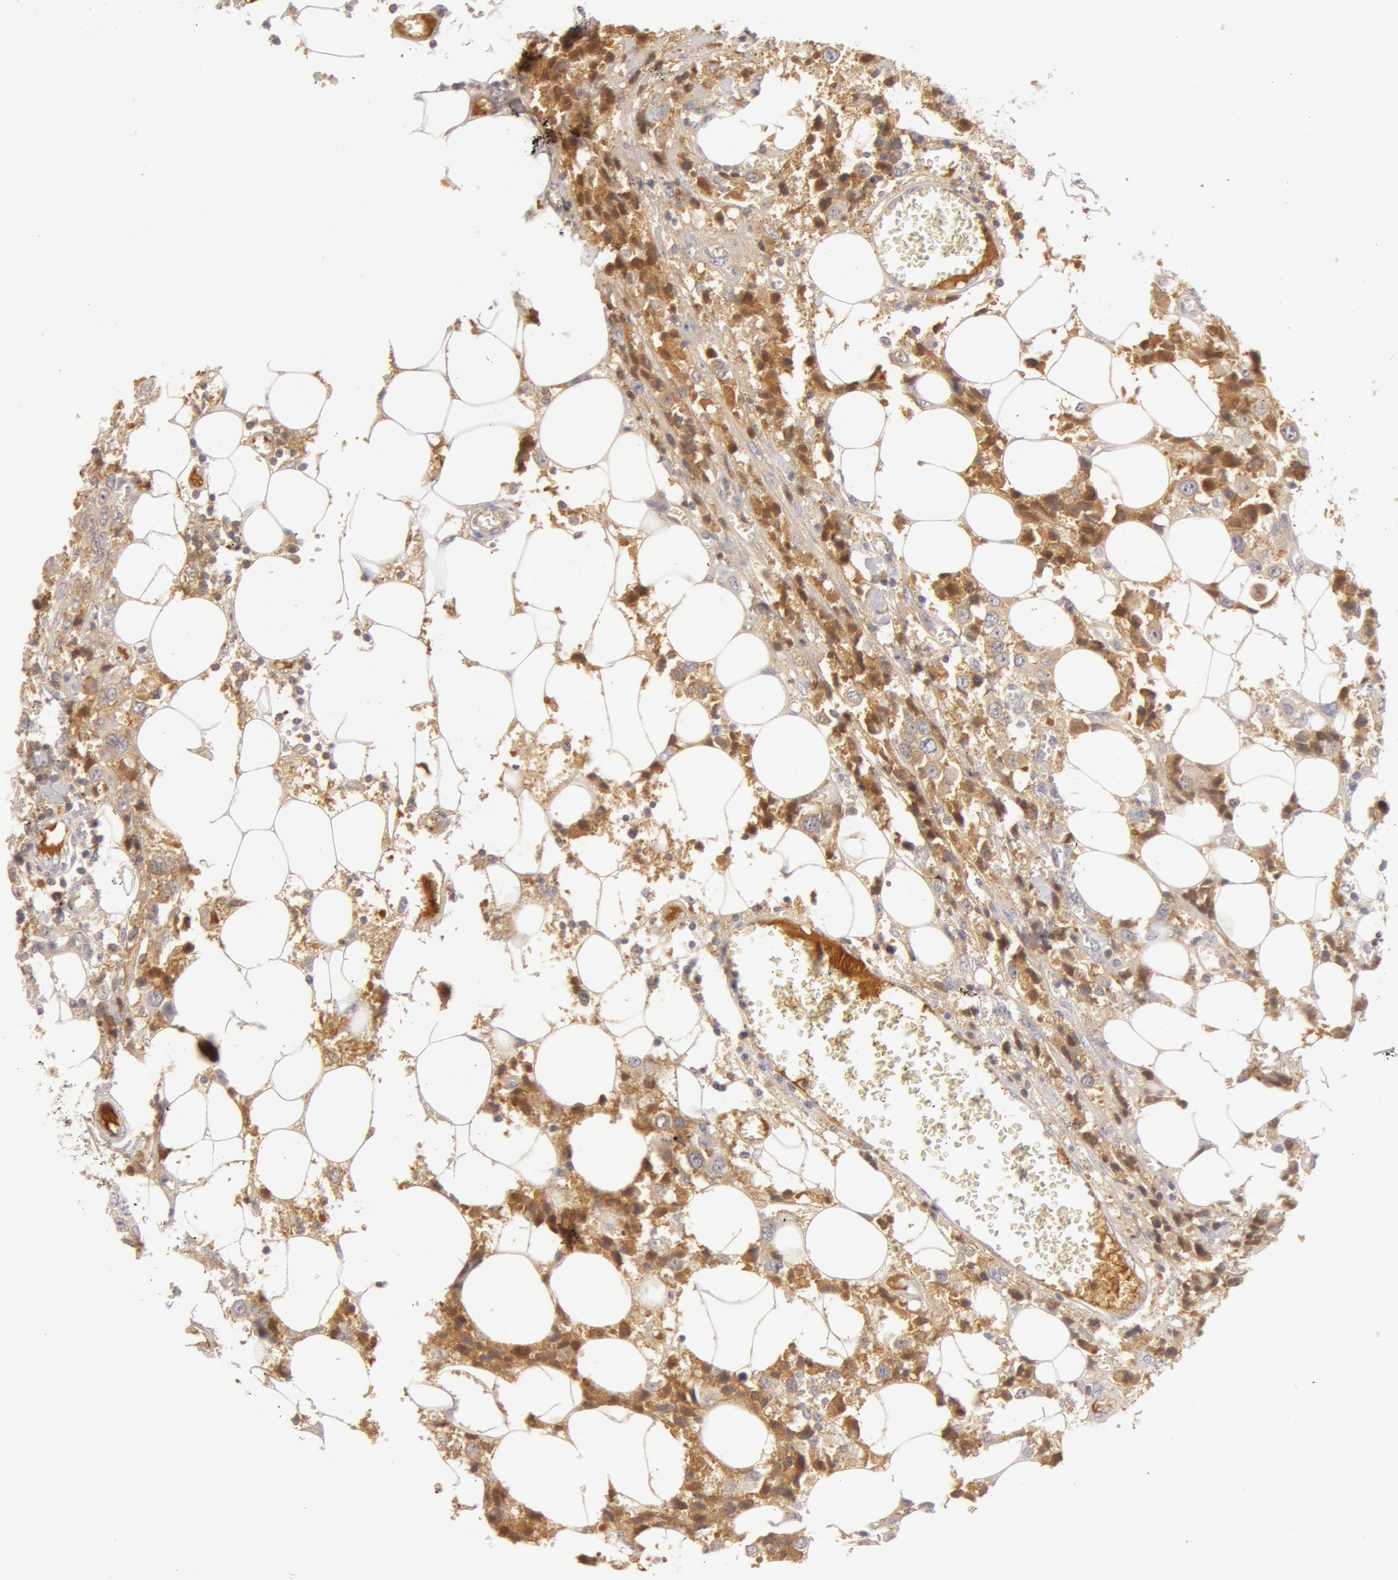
{"staining": {"intensity": "weak", "quantity": "25%-75%", "location": "cytoplasmic/membranous"}, "tissue": "breast cancer", "cell_type": "Tumor cells", "image_type": "cancer", "snomed": [{"axis": "morphology", "description": "Duct carcinoma"}, {"axis": "topography", "description": "Breast"}], "caption": "This is an image of immunohistochemistry staining of breast intraductal carcinoma, which shows weak positivity in the cytoplasmic/membranous of tumor cells.", "gene": "AHSG", "patient": {"sex": "female", "age": 58}}